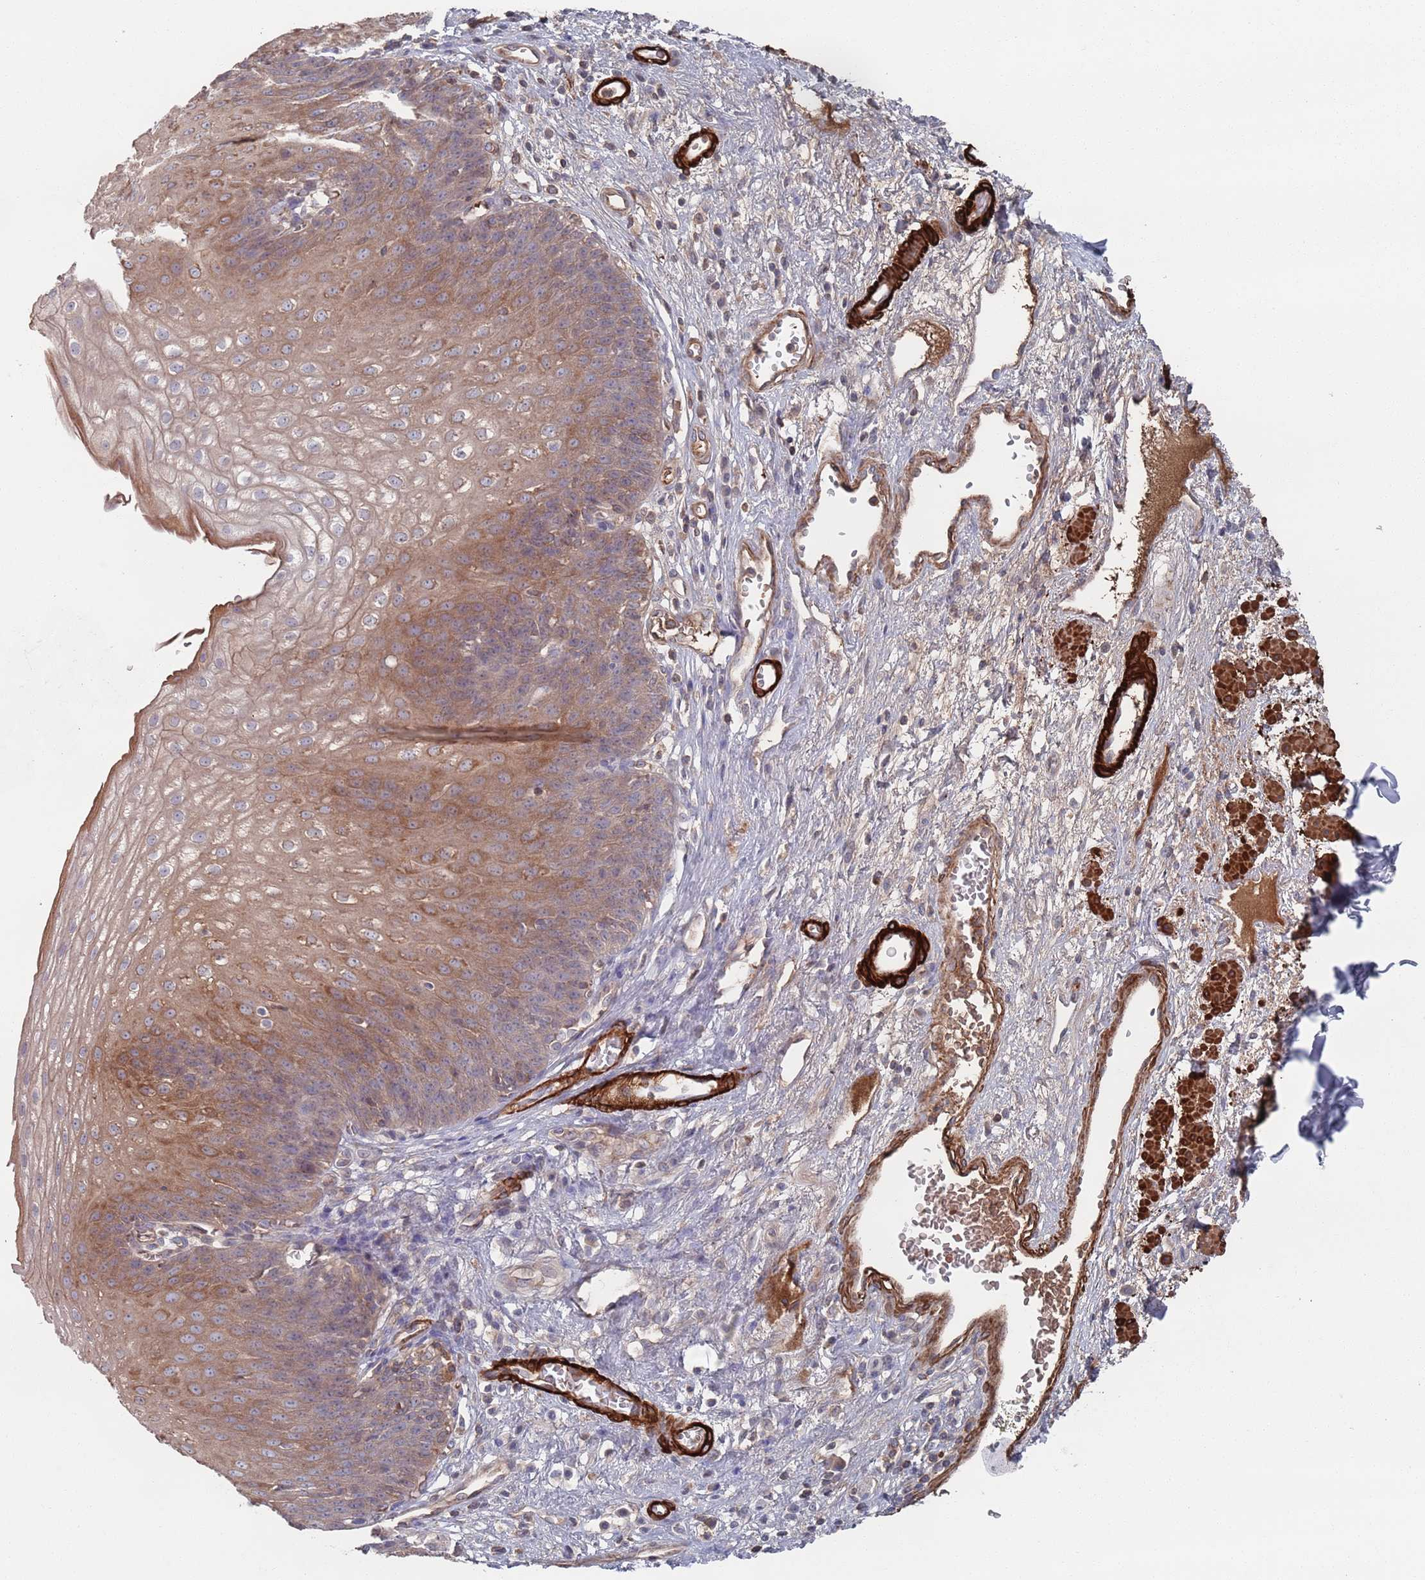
{"staining": {"intensity": "moderate", "quantity": "25%-75%", "location": "cytoplasmic/membranous"}, "tissue": "esophagus", "cell_type": "Squamous epithelial cells", "image_type": "normal", "snomed": [{"axis": "morphology", "description": "Normal tissue, NOS"}, {"axis": "topography", "description": "Esophagus"}], "caption": "IHC (DAB) staining of normal esophagus demonstrates moderate cytoplasmic/membranous protein expression in about 25%-75% of squamous epithelial cells.", "gene": "PLEKHA4", "patient": {"sex": "male", "age": 71}}